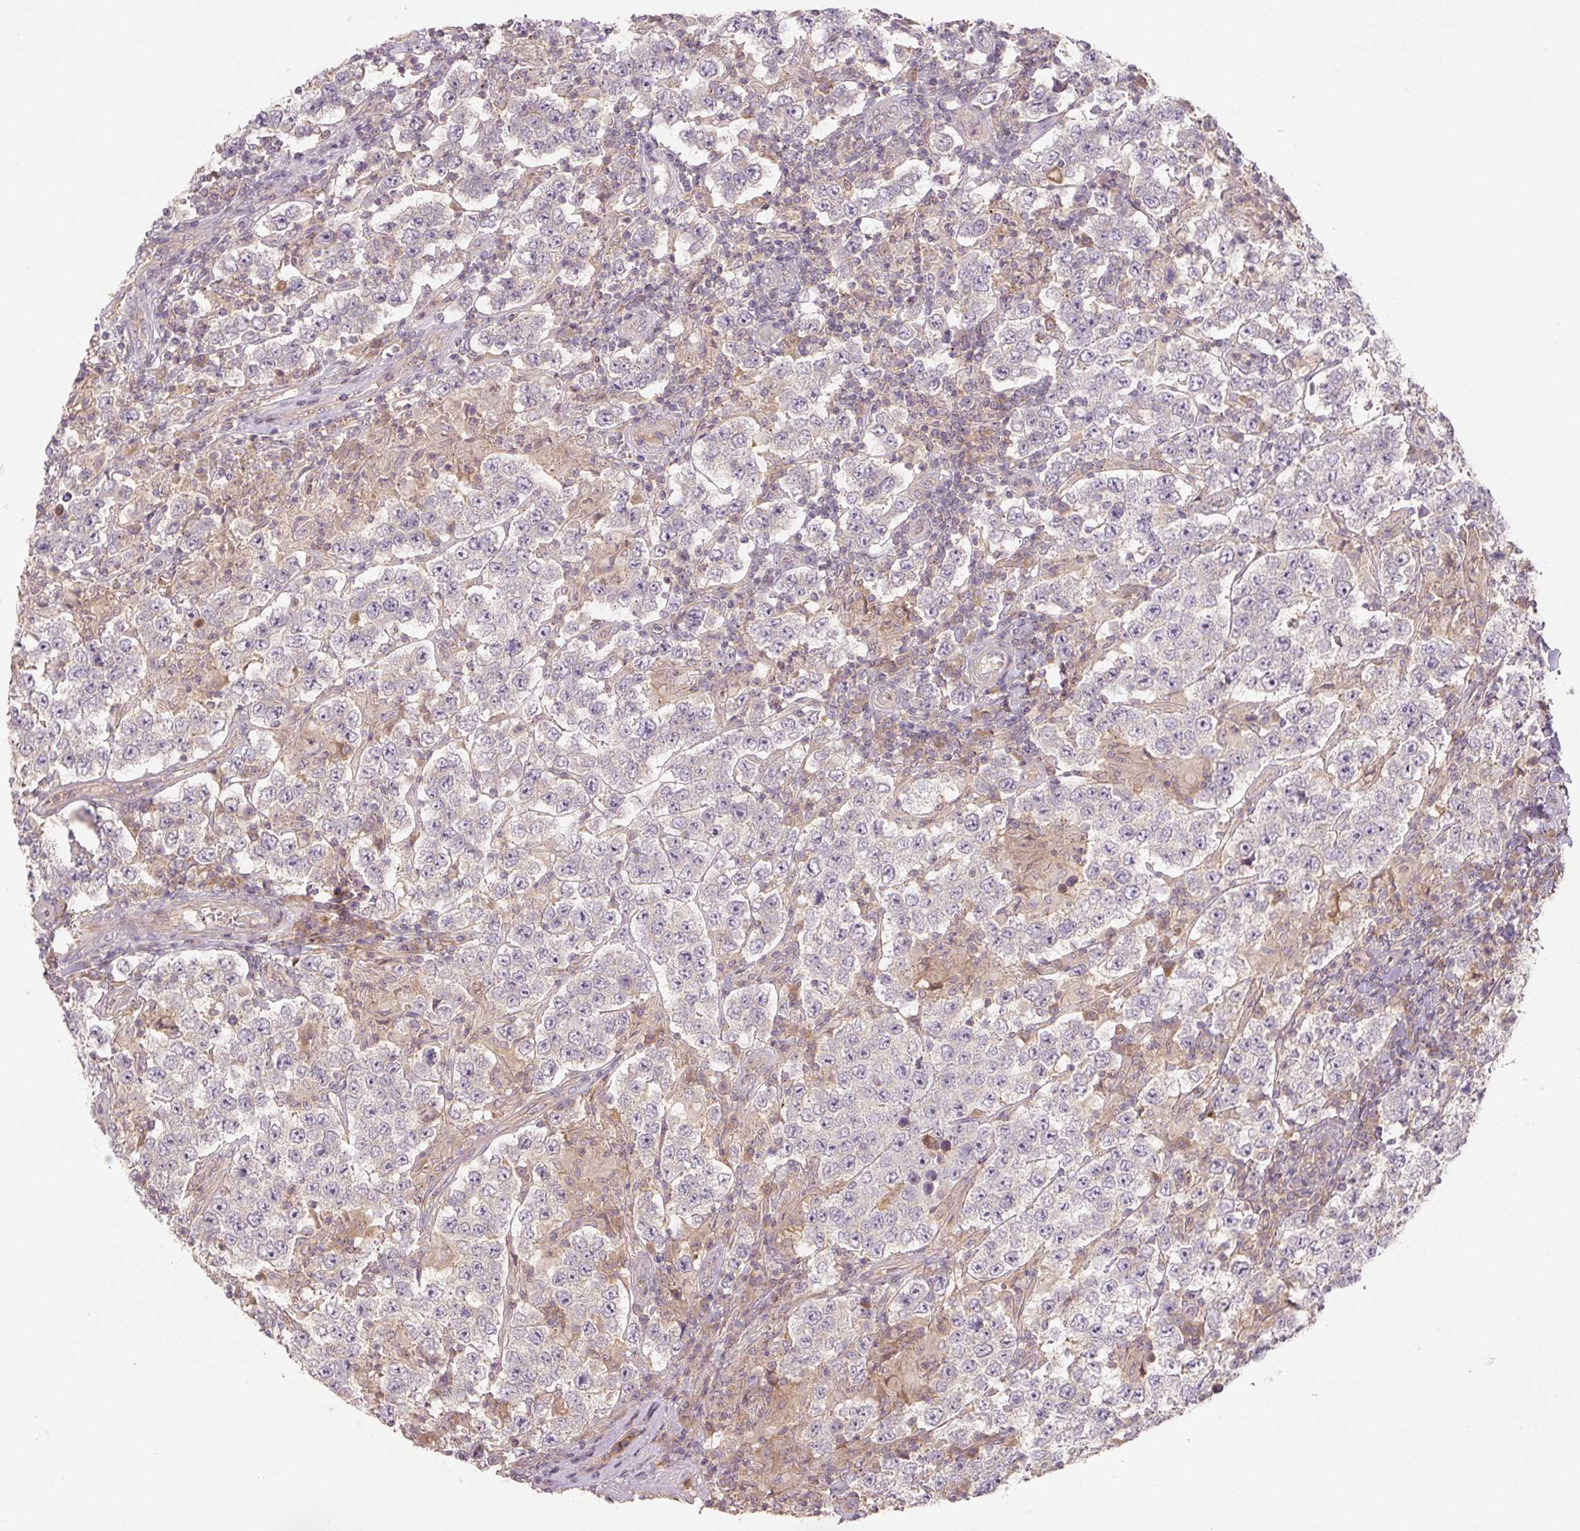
{"staining": {"intensity": "negative", "quantity": "none", "location": "none"}, "tissue": "testis cancer", "cell_type": "Tumor cells", "image_type": "cancer", "snomed": [{"axis": "morphology", "description": "Normal tissue, NOS"}, {"axis": "morphology", "description": "Urothelial carcinoma, High grade"}, {"axis": "morphology", "description": "Seminoma, NOS"}, {"axis": "morphology", "description": "Carcinoma, Embryonal, NOS"}, {"axis": "topography", "description": "Urinary bladder"}, {"axis": "topography", "description": "Testis"}], "caption": "IHC micrograph of human testis cancer (embryonal carcinoma) stained for a protein (brown), which shows no expression in tumor cells. (DAB (3,3'-diaminobenzidine) immunohistochemistry (IHC), high magnification).", "gene": "C2orf73", "patient": {"sex": "male", "age": 41}}